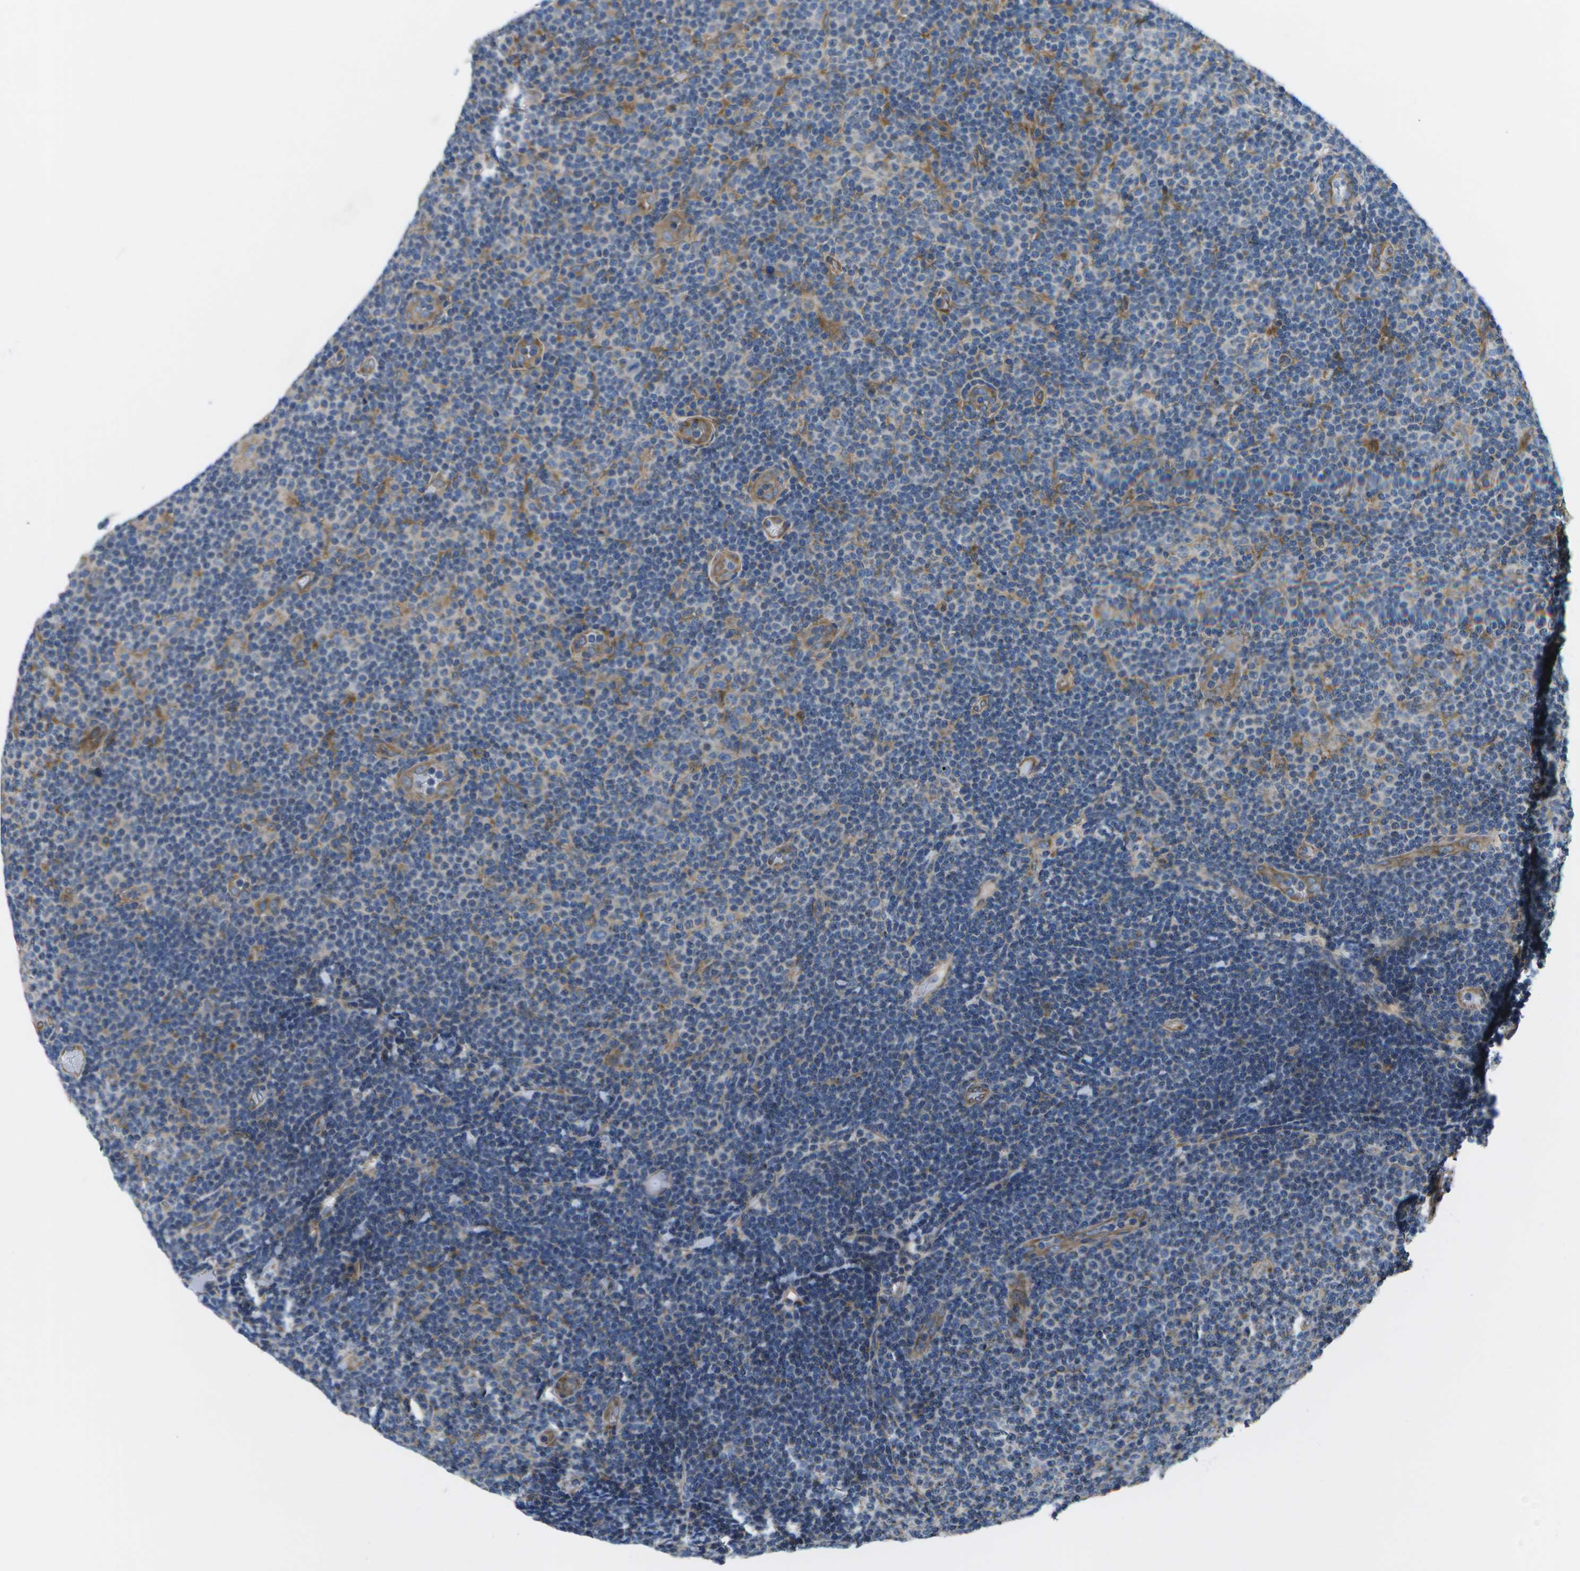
{"staining": {"intensity": "weak", "quantity": "25%-75%", "location": "cytoplasmic/membranous"}, "tissue": "lymphoma", "cell_type": "Tumor cells", "image_type": "cancer", "snomed": [{"axis": "morphology", "description": "Malignant lymphoma, non-Hodgkin's type, Low grade"}, {"axis": "topography", "description": "Lymph node"}], "caption": "Tumor cells display weak cytoplasmic/membranous expression in about 25%-75% of cells in lymphoma.", "gene": "MVK", "patient": {"sex": "male", "age": 83}}